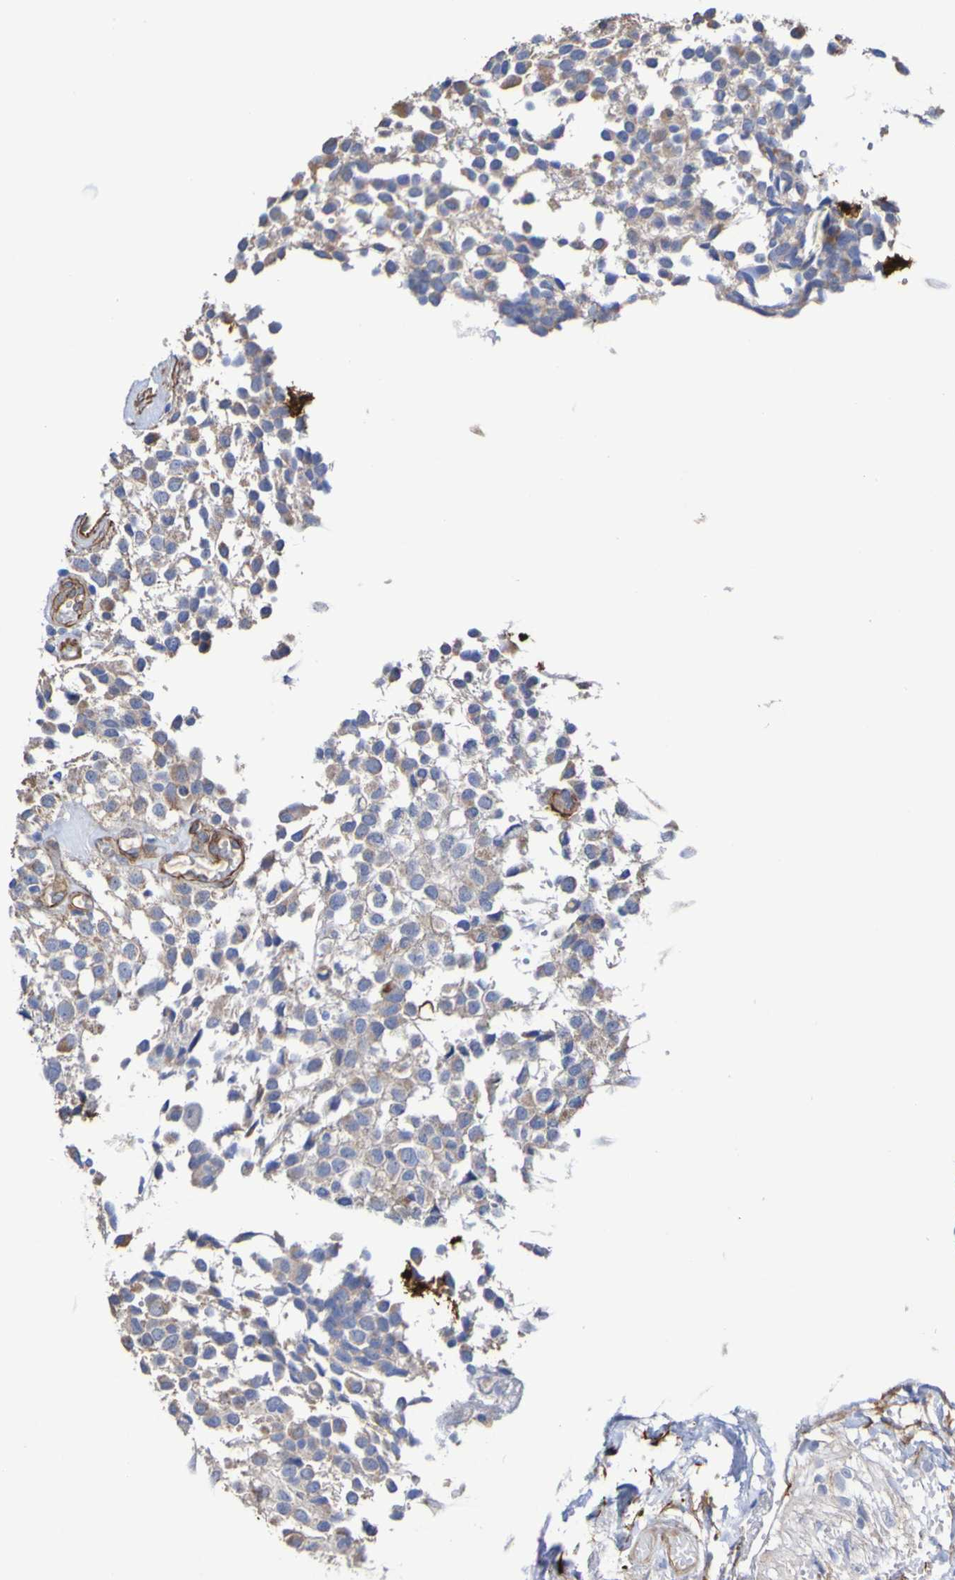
{"staining": {"intensity": "moderate", "quantity": "25%-75%", "location": "cytoplasmic/membranous"}, "tissue": "glioma", "cell_type": "Tumor cells", "image_type": "cancer", "snomed": [{"axis": "morphology", "description": "Glioma, malignant, High grade"}, {"axis": "topography", "description": "Brain"}], "caption": "A brown stain shows moderate cytoplasmic/membranous expression of a protein in human glioma tumor cells. Nuclei are stained in blue.", "gene": "ELMOD3", "patient": {"sex": "male", "age": 32}}